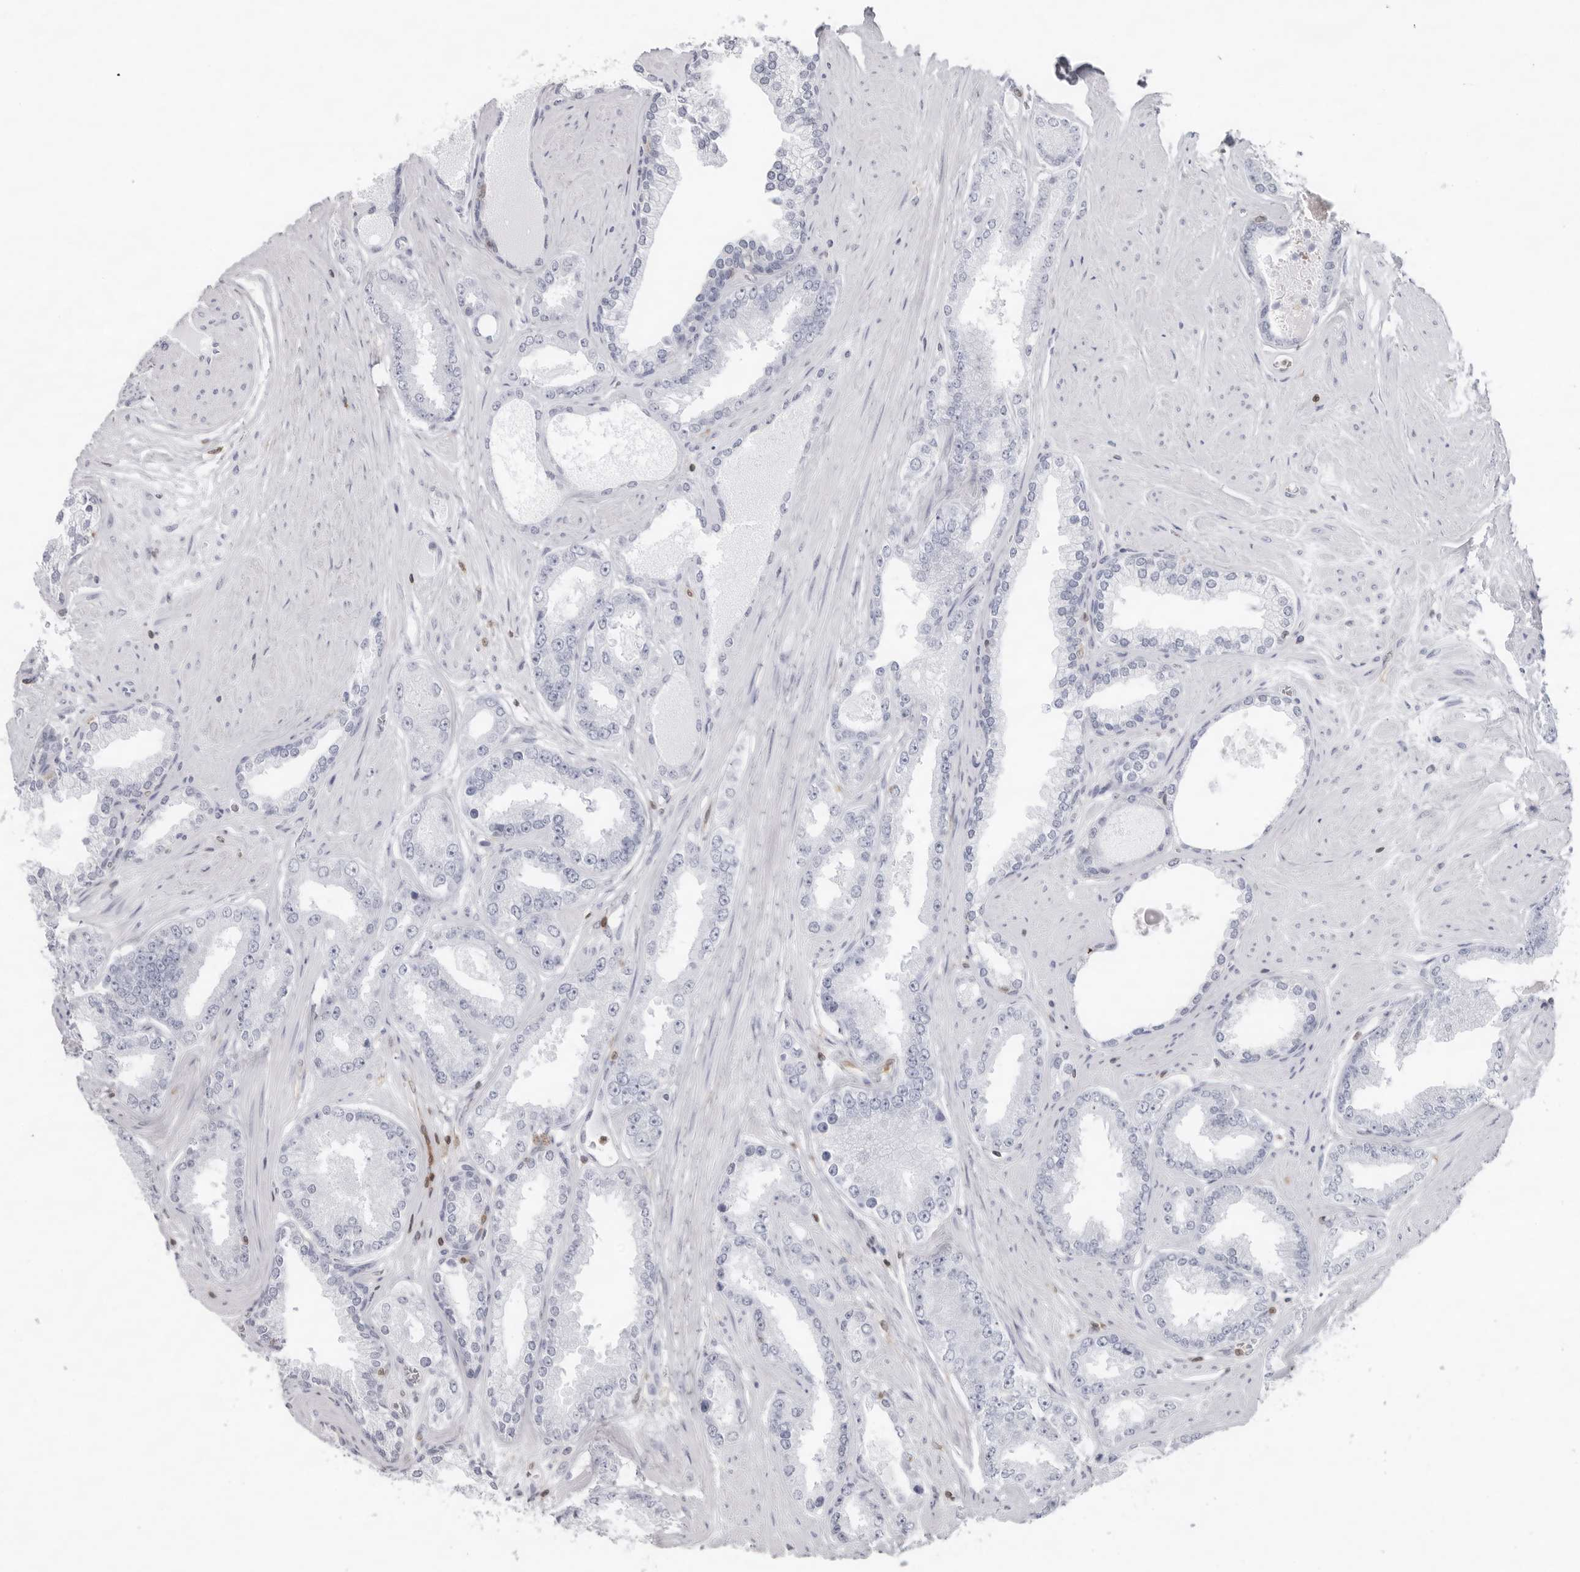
{"staining": {"intensity": "negative", "quantity": "none", "location": "none"}, "tissue": "prostate cancer", "cell_type": "Tumor cells", "image_type": "cancer", "snomed": [{"axis": "morphology", "description": "Adenocarcinoma, Low grade"}, {"axis": "topography", "description": "Prostate"}], "caption": "IHC of human prostate cancer (low-grade adenocarcinoma) exhibits no positivity in tumor cells.", "gene": "FMNL1", "patient": {"sex": "male", "age": 62}}